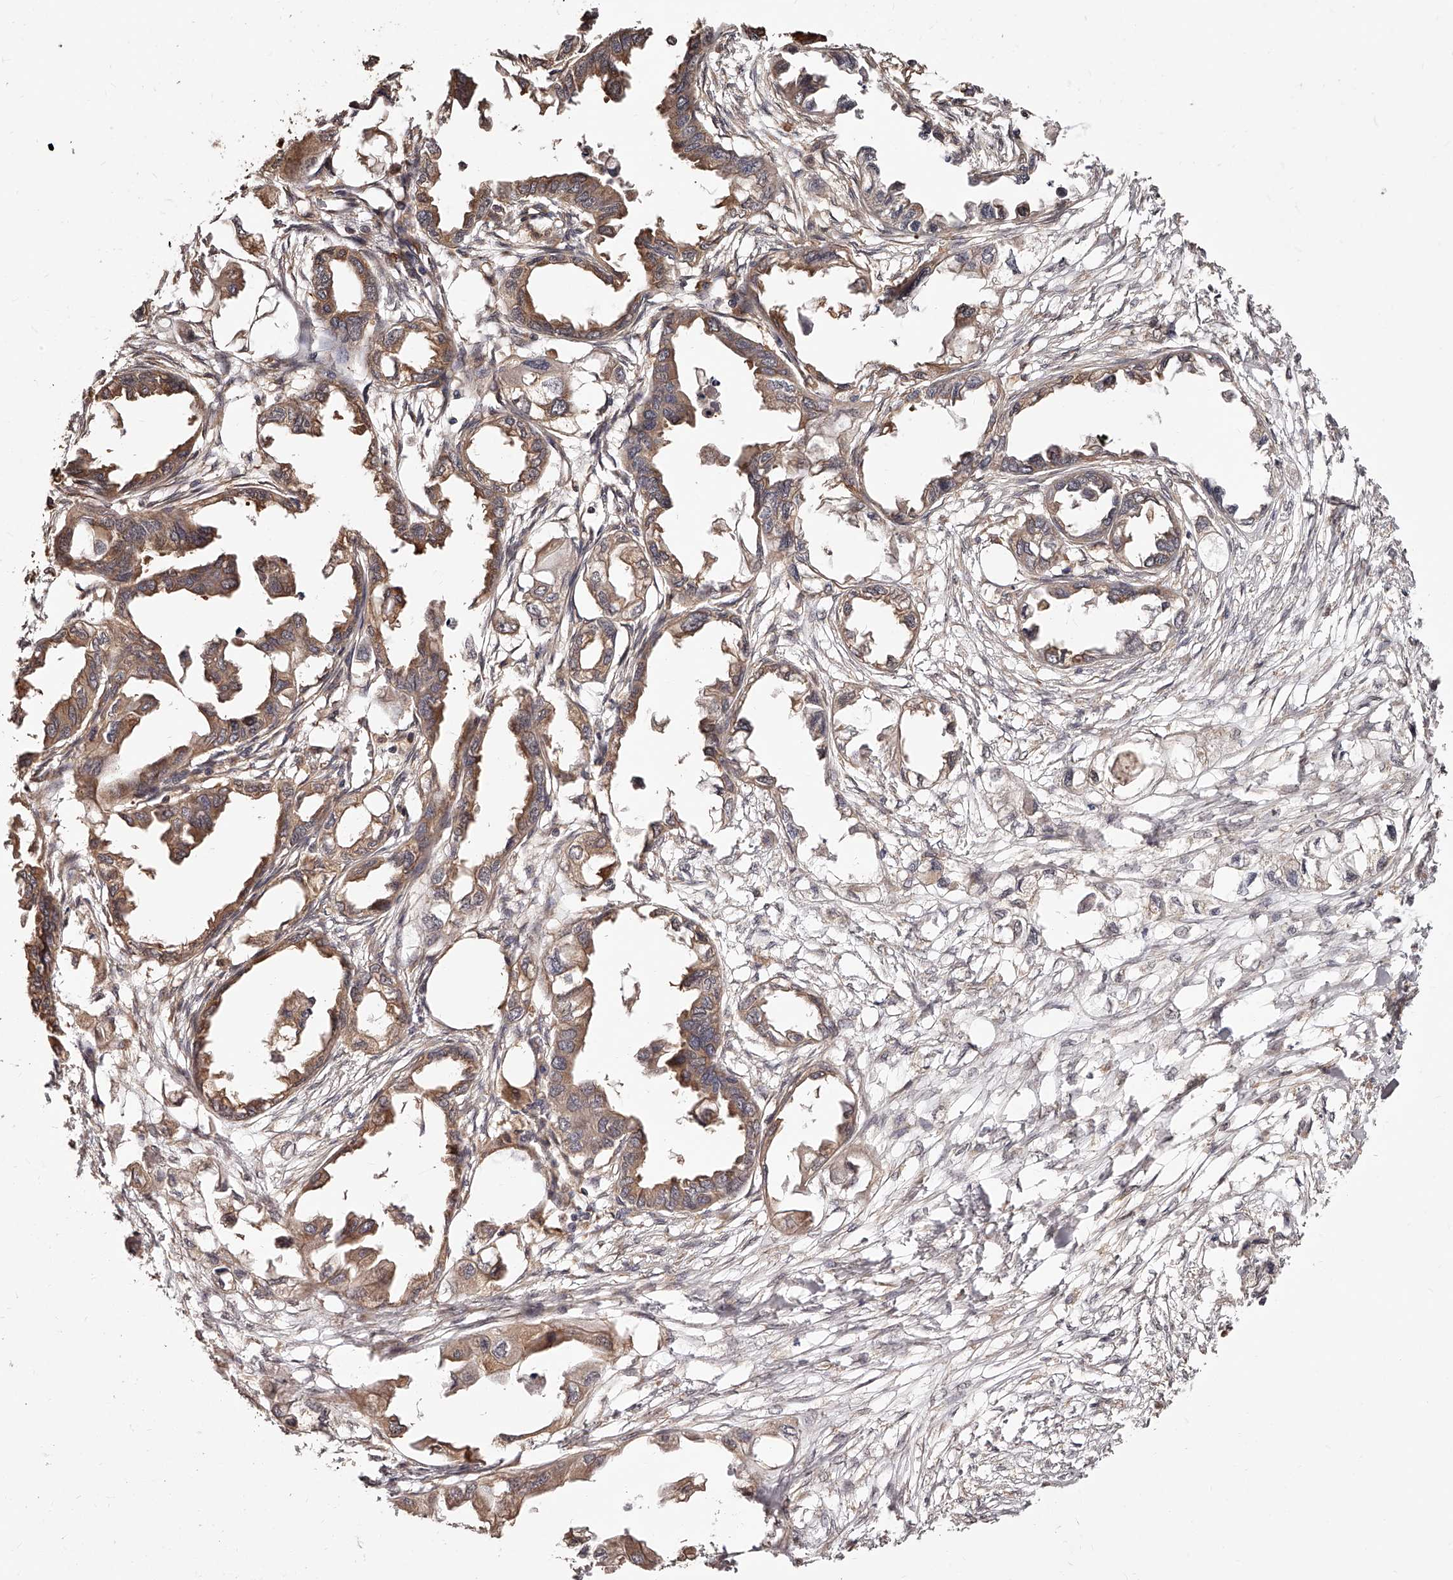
{"staining": {"intensity": "moderate", "quantity": ">75%", "location": "cytoplasmic/membranous"}, "tissue": "endometrial cancer", "cell_type": "Tumor cells", "image_type": "cancer", "snomed": [{"axis": "morphology", "description": "Adenocarcinoma, NOS"}, {"axis": "morphology", "description": "Adenocarcinoma, metastatic, NOS"}, {"axis": "topography", "description": "Adipose tissue"}, {"axis": "topography", "description": "Endometrium"}], "caption": "A brown stain labels moderate cytoplasmic/membranous expression of a protein in human endometrial cancer (adenocarcinoma) tumor cells.", "gene": "ZNF582", "patient": {"sex": "female", "age": 67}}